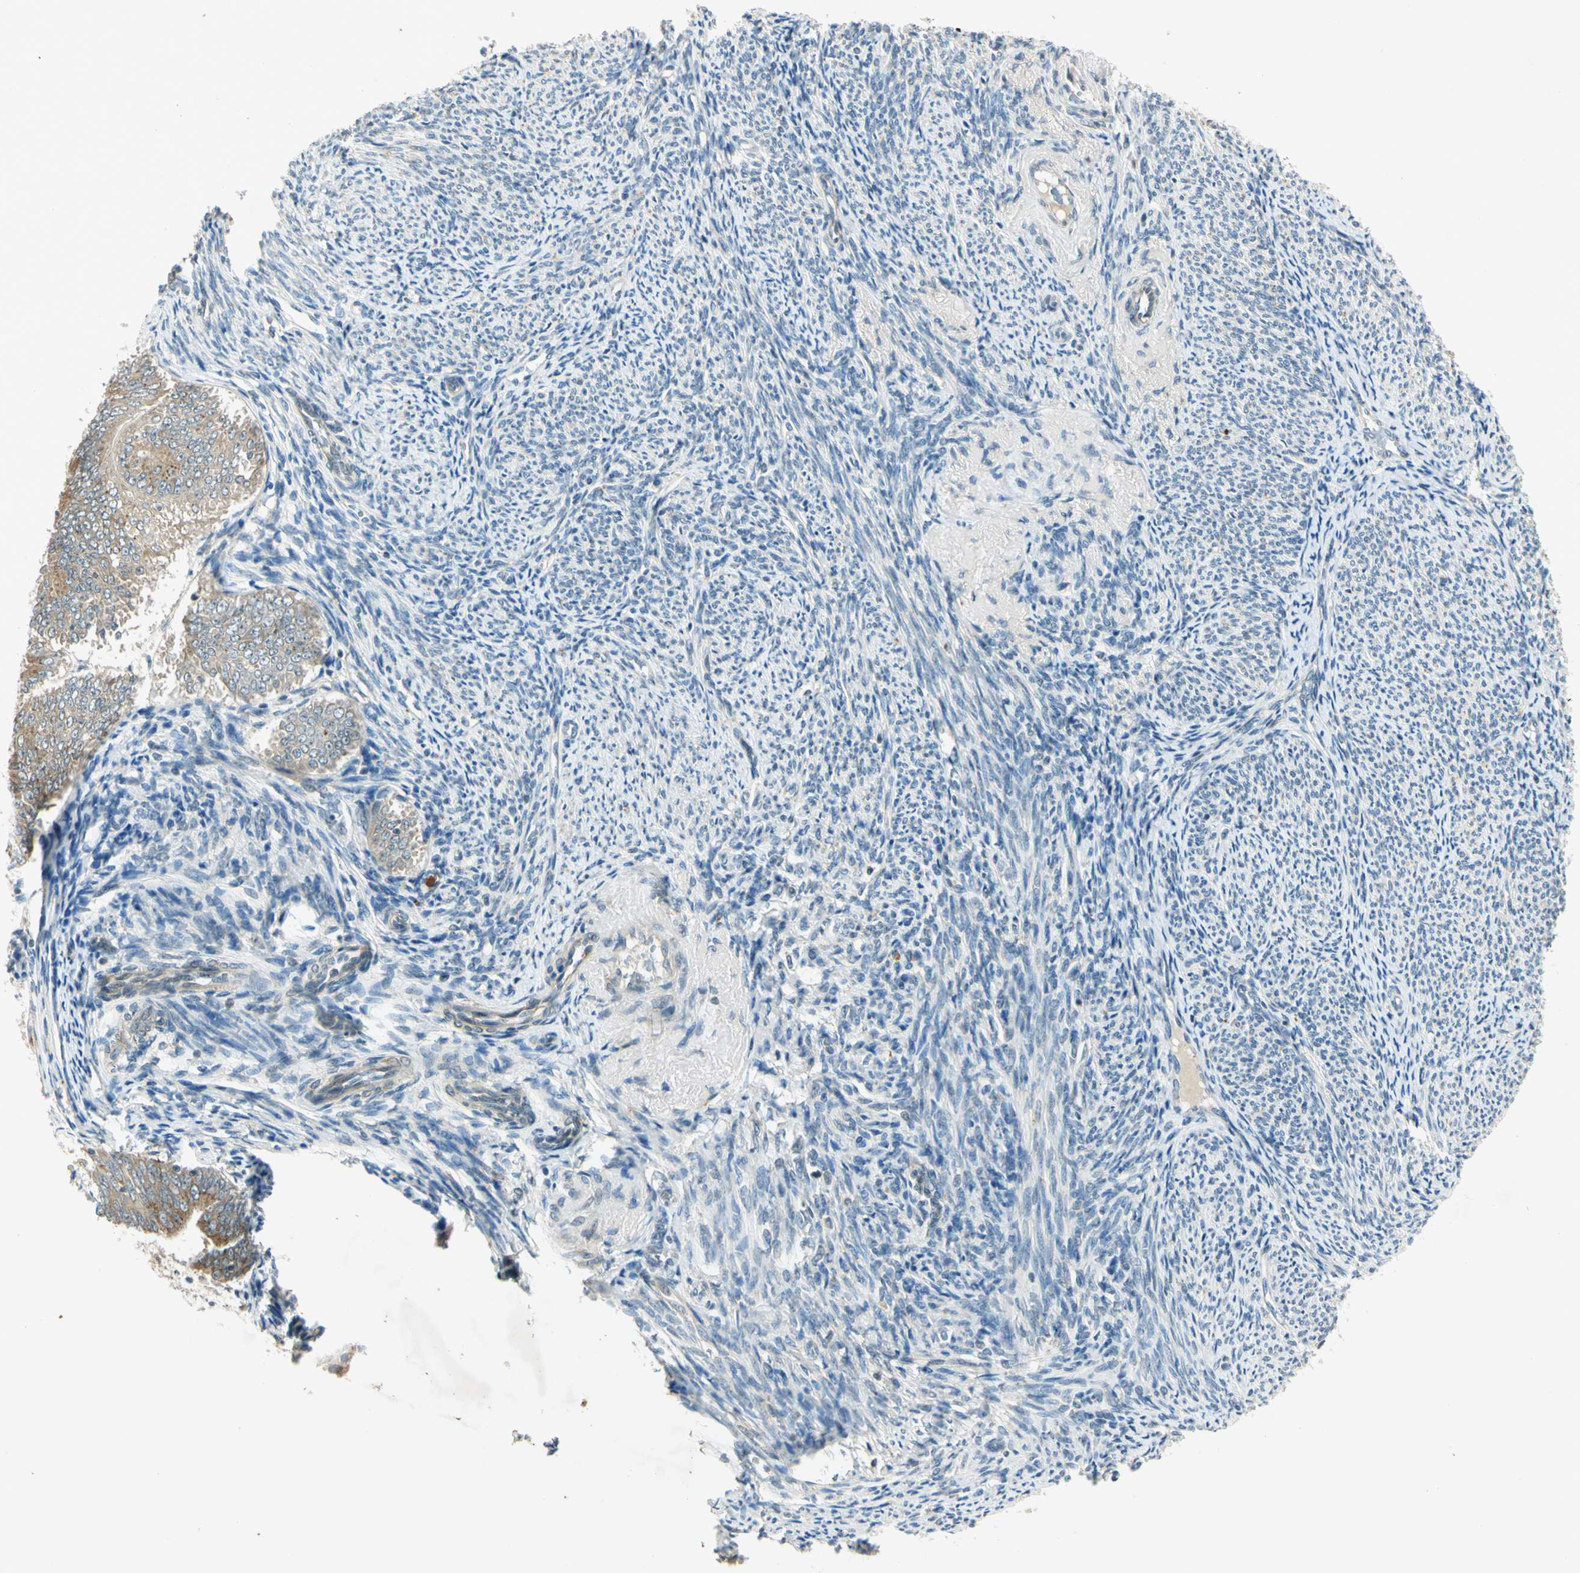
{"staining": {"intensity": "weak", "quantity": "<25%", "location": "cytoplasmic/membranous"}, "tissue": "endometrial cancer", "cell_type": "Tumor cells", "image_type": "cancer", "snomed": [{"axis": "morphology", "description": "Adenocarcinoma, NOS"}, {"axis": "topography", "description": "Endometrium"}], "caption": "An image of endometrial cancer stained for a protein exhibits no brown staining in tumor cells.", "gene": "RPS6KB2", "patient": {"sex": "female", "age": 63}}